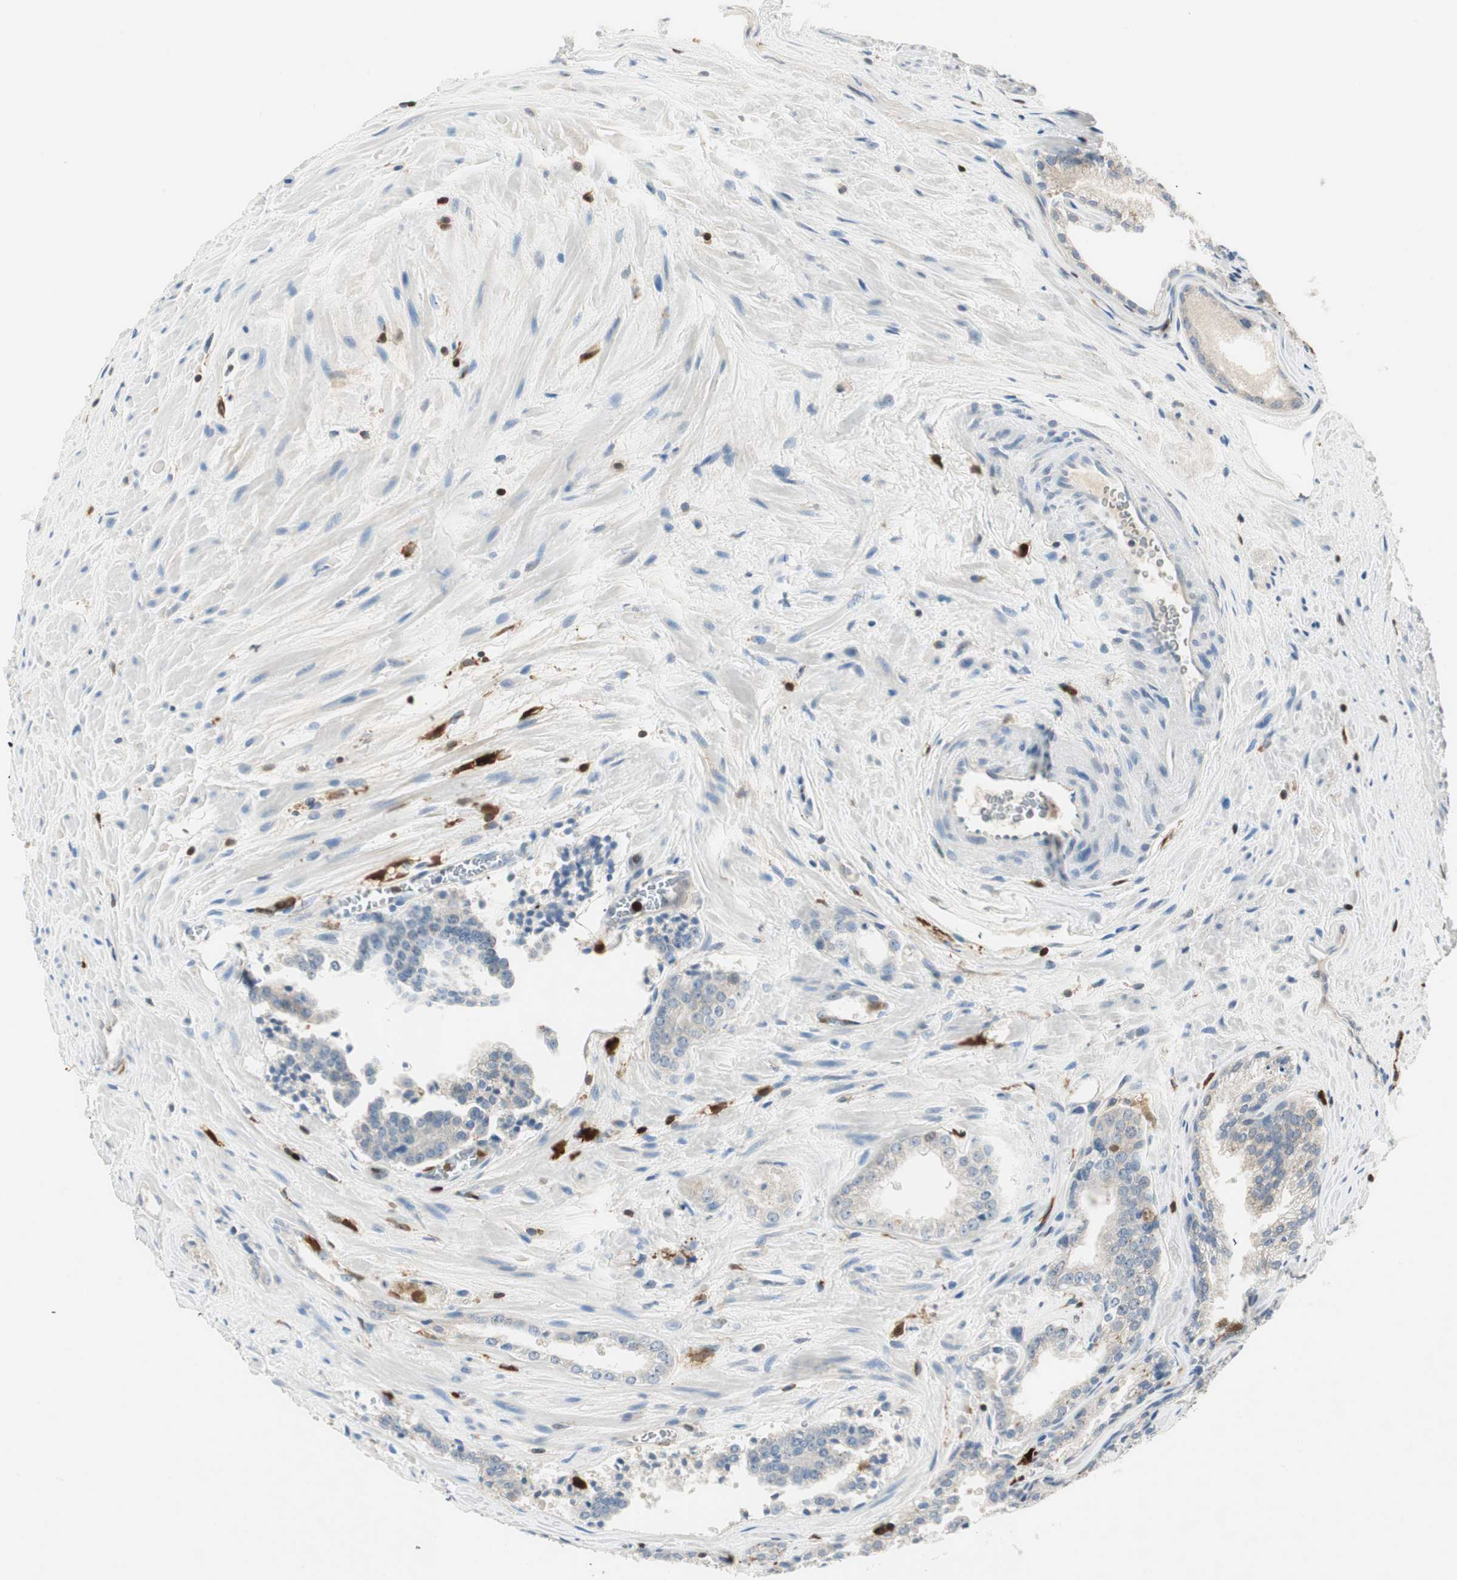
{"staining": {"intensity": "negative", "quantity": "none", "location": "none"}, "tissue": "prostate cancer", "cell_type": "Tumor cells", "image_type": "cancer", "snomed": [{"axis": "morphology", "description": "Adenocarcinoma, Low grade"}, {"axis": "topography", "description": "Prostate"}], "caption": "A histopathology image of prostate cancer stained for a protein demonstrates no brown staining in tumor cells. (DAB (3,3'-diaminobenzidine) IHC visualized using brightfield microscopy, high magnification).", "gene": "COTL1", "patient": {"sex": "male", "age": 60}}